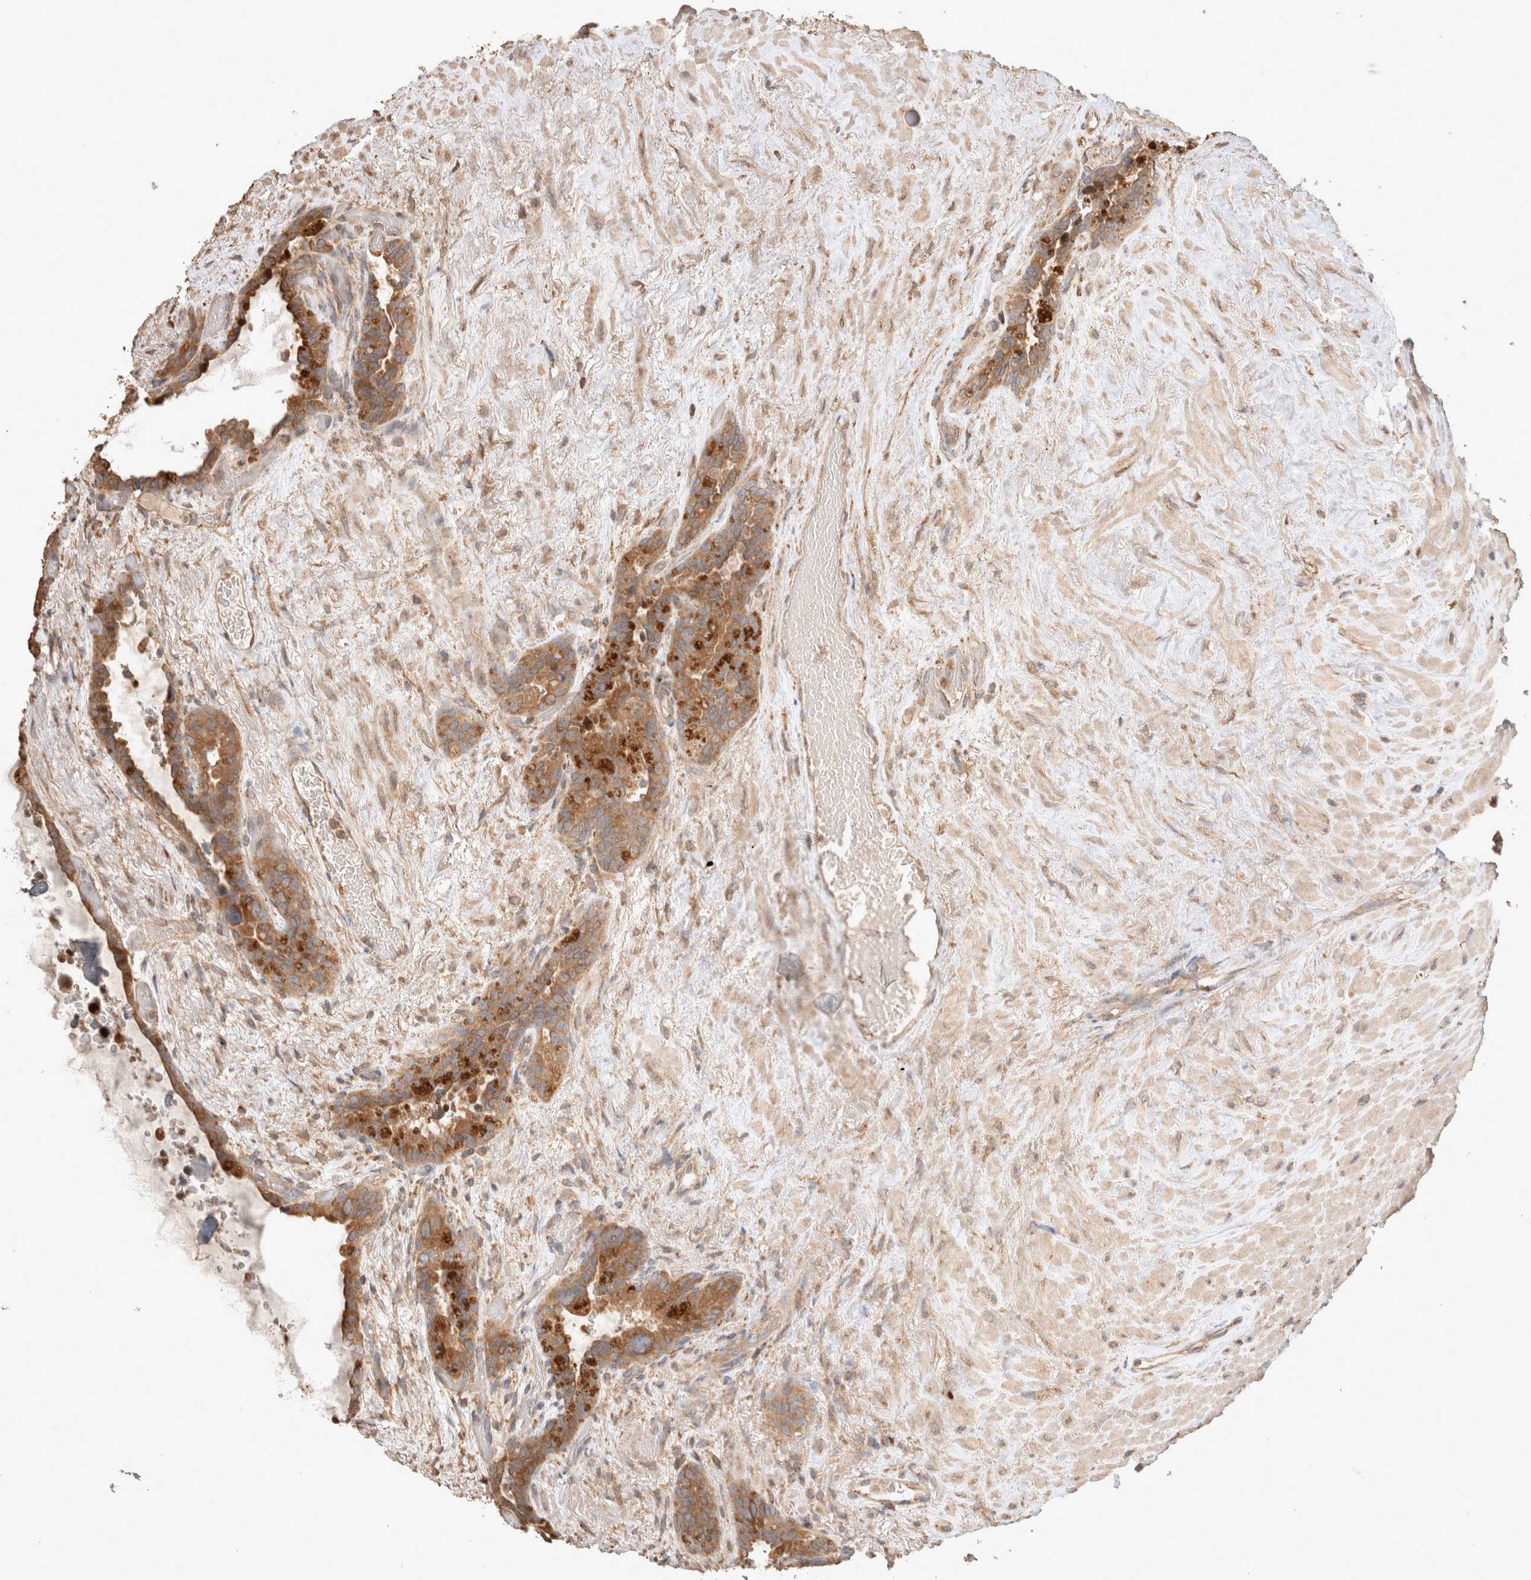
{"staining": {"intensity": "moderate", "quantity": ">75%", "location": "cytoplasmic/membranous"}, "tissue": "seminal vesicle", "cell_type": "Glandular cells", "image_type": "normal", "snomed": [{"axis": "morphology", "description": "Normal tissue, NOS"}, {"axis": "topography", "description": "Seminal veicle"}], "caption": "Immunohistochemistry (IHC) of unremarkable seminal vesicle displays medium levels of moderate cytoplasmic/membranous expression in approximately >75% of glandular cells. (DAB (3,3'-diaminobenzidine) IHC with brightfield microscopy, high magnification).", "gene": "HROB", "patient": {"sex": "male", "age": 80}}